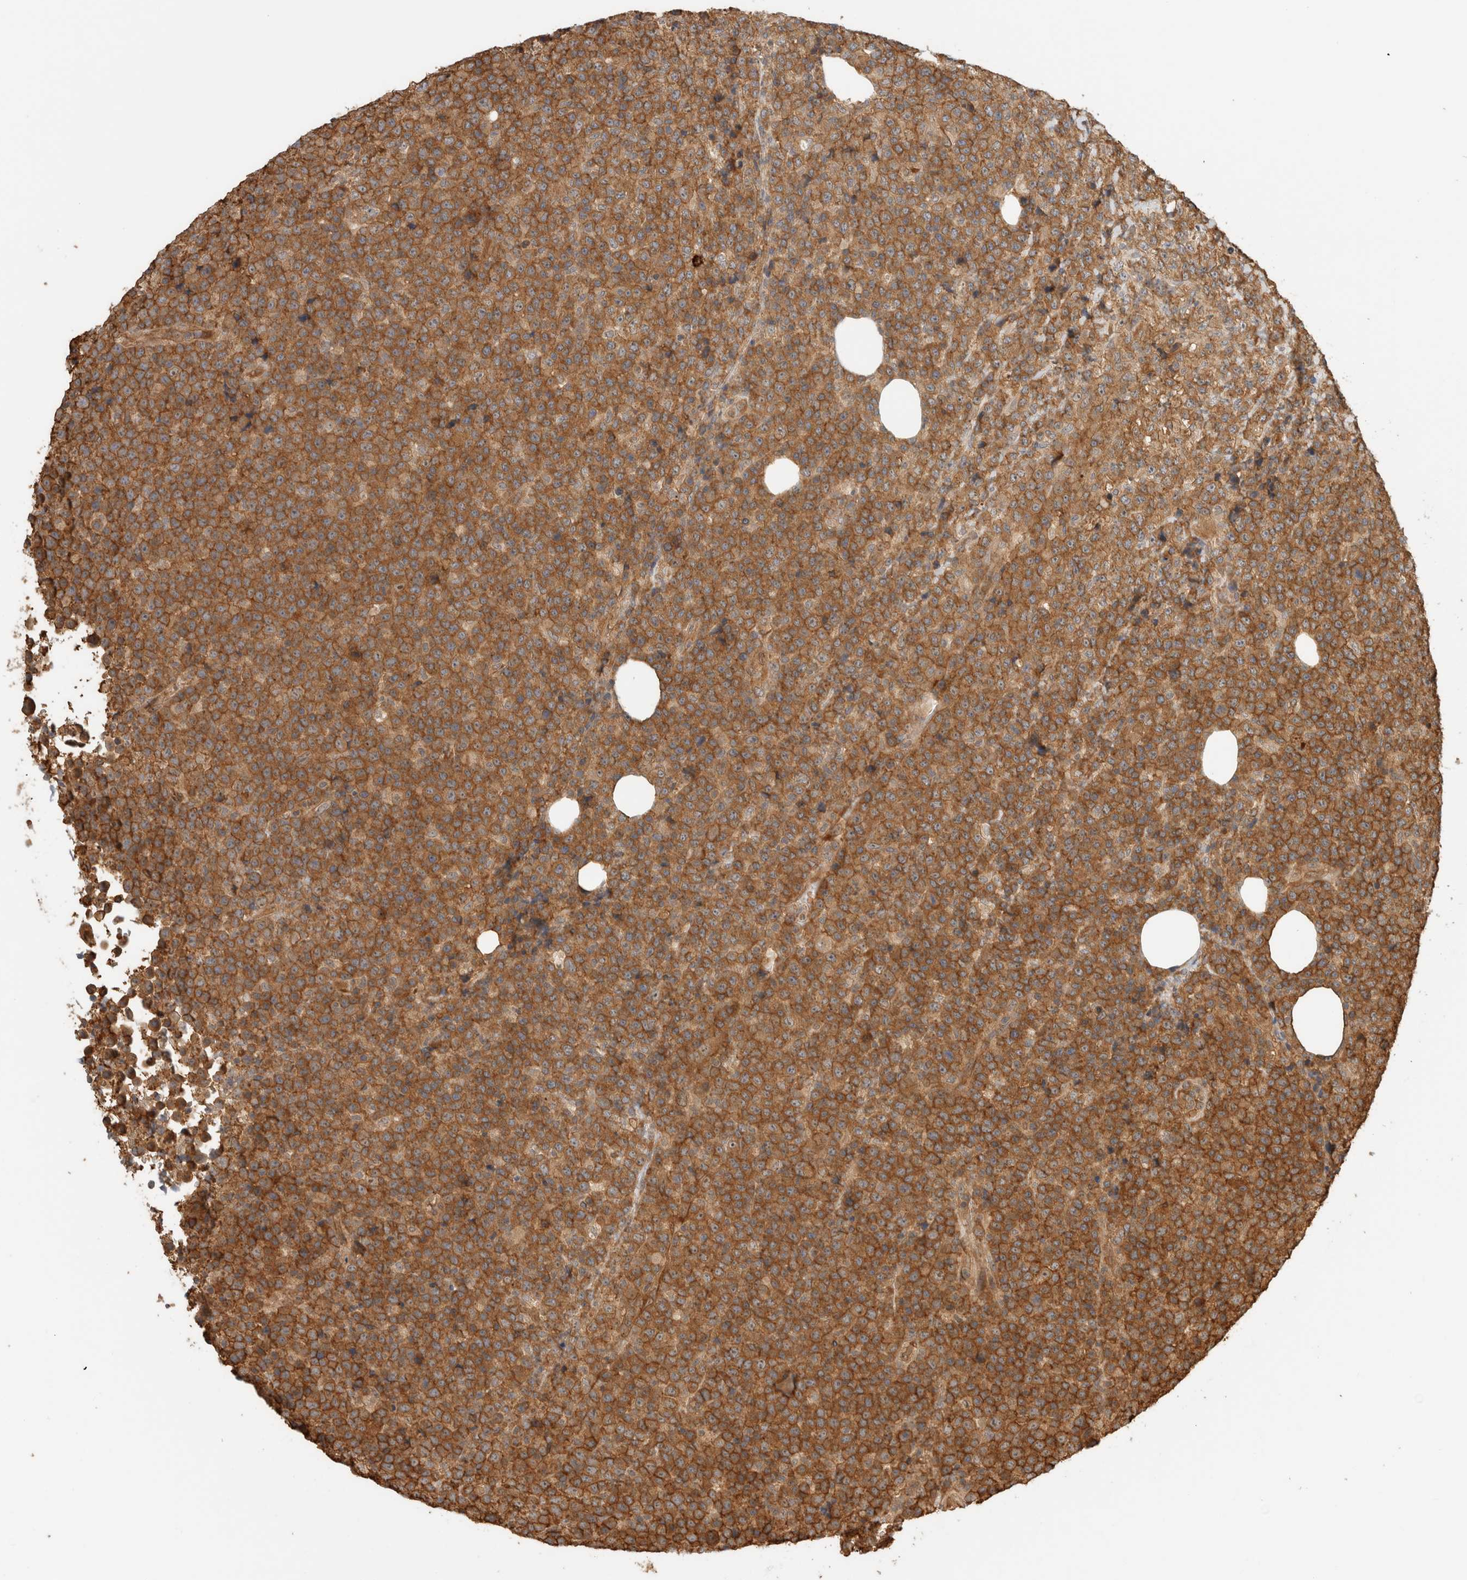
{"staining": {"intensity": "strong", "quantity": ">75%", "location": "cytoplasmic/membranous"}, "tissue": "lymphoma", "cell_type": "Tumor cells", "image_type": "cancer", "snomed": [{"axis": "morphology", "description": "Malignant lymphoma, non-Hodgkin's type, High grade"}, {"axis": "topography", "description": "Lymph node"}], "caption": "A brown stain highlights strong cytoplasmic/membranous positivity of a protein in lymphoma tumor cells. (DAB (3,3'-diaminobenzidine) IHC with brightfield microscopy, high magnification).", "gene": "PFDN4", "patient": {"sex": "male", "age": 13}}